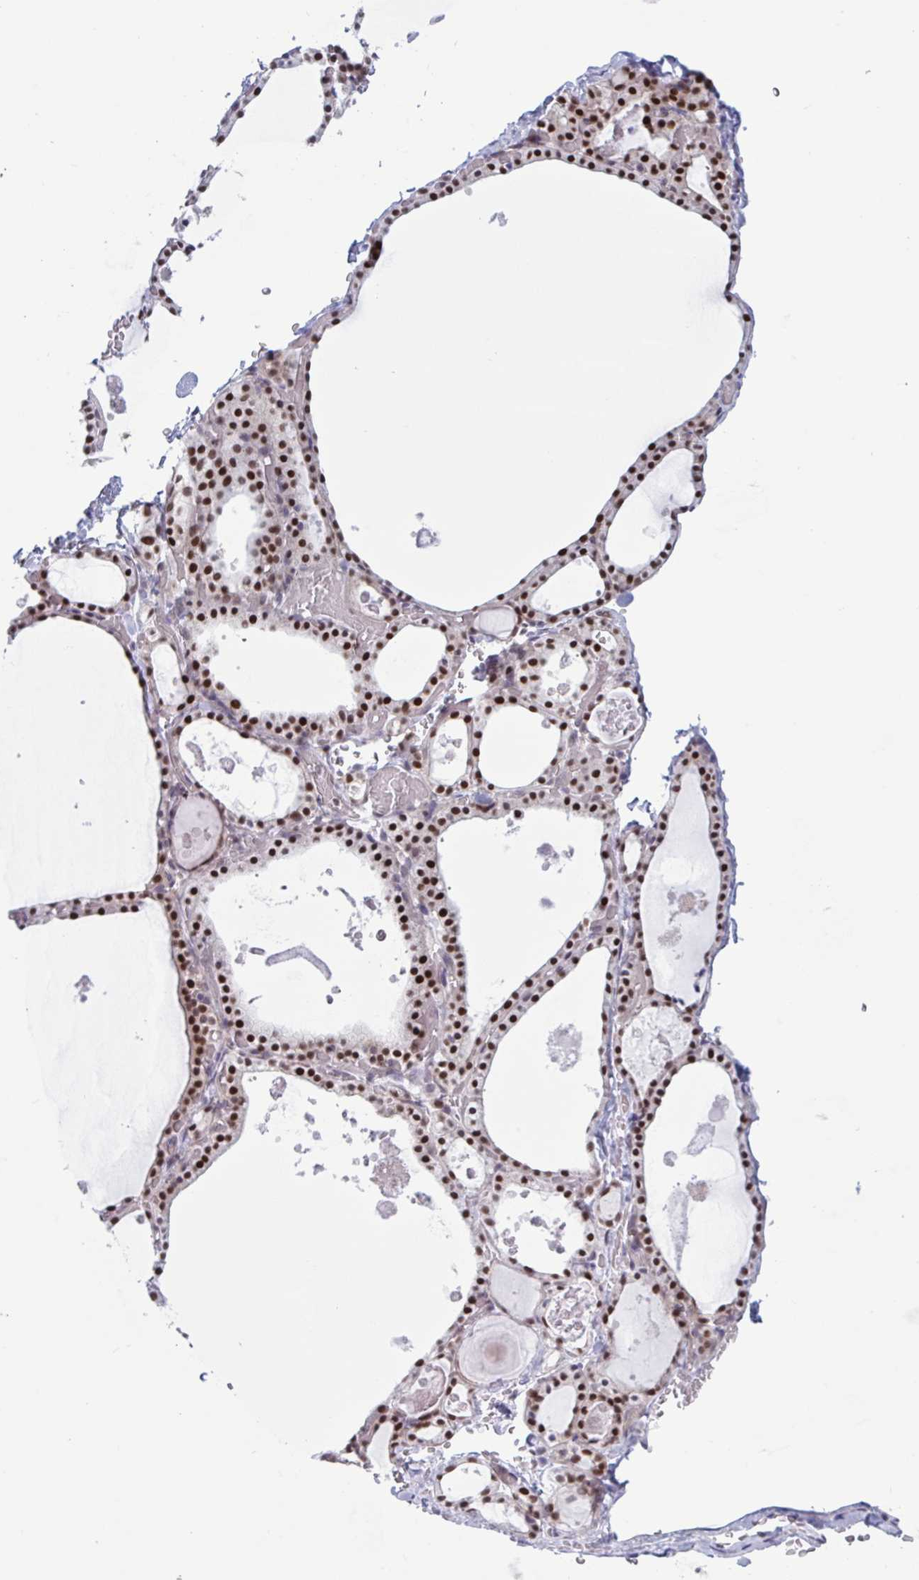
{"staining": {"intensity": "strong", "quantity": "25%-75%", "location": "nuclear"}, "tissue": "thyroid gland", "cell_type": "Glandular cells", "image_type": "normal", "snomed": [{"axis": "morphology", "description": "Normal tissue, NOS"}, {"axis": "topography", "description": "Thyroid gland"}], "caption": "Brown immunohistochemical staining in unremarkable thyroid gland demonstrates strong nuclear expression in about 25%-75% of glandular cells.", "gene": "PRMT6", "patient": {"sex": "male", "age": 56}}